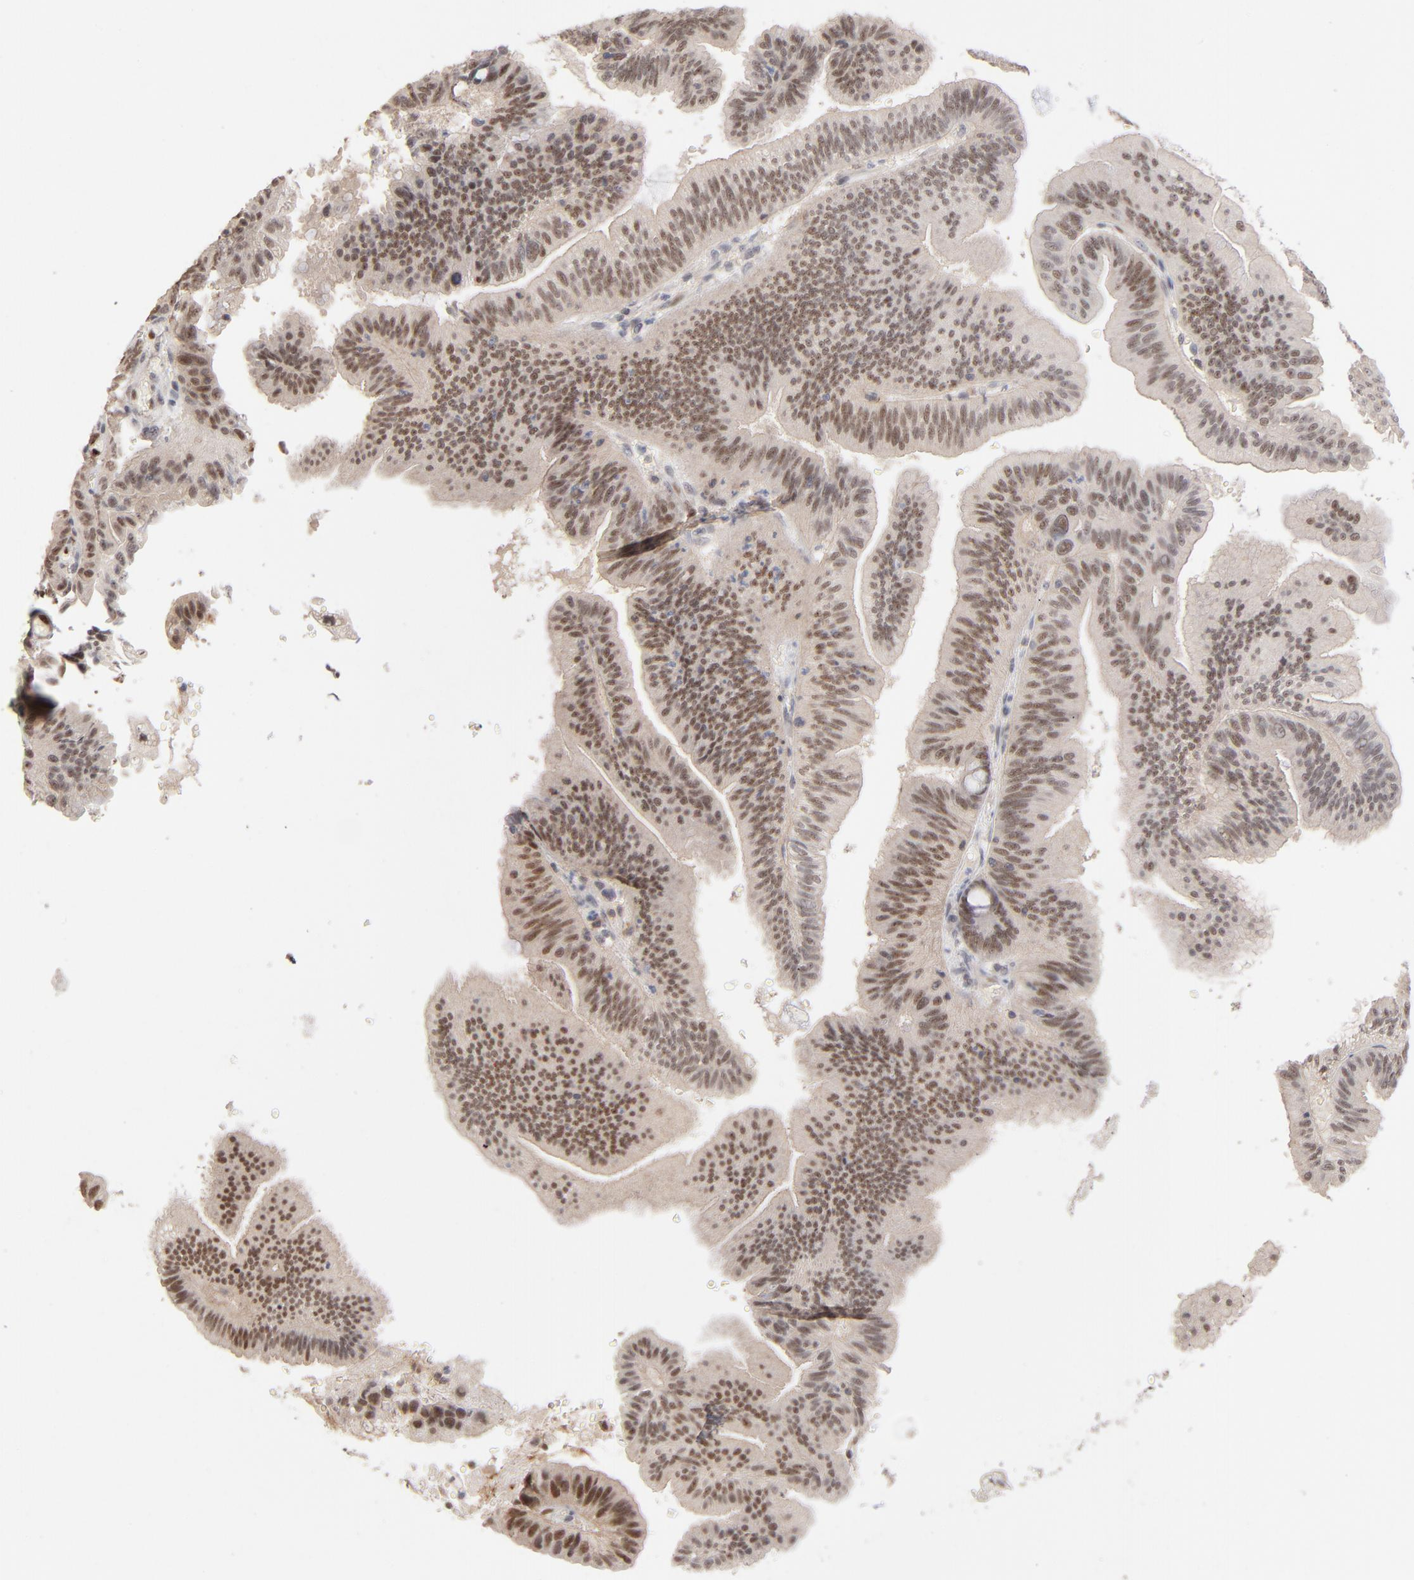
{"staining": {"intensity": "moderate", "quantity": ">75%", "location": "nuclear"}, "tissue": "pancreatic cancer", "cell_type": "Tumor cells", "image_type": "cancer", "snomed": [{"axis": "morphology", "description": "Adenocarcinoma, NOS"}, {"axis": "topography", "description": "Pancreas"}], "caption": "Tumor cells show moderate nuclear staining in about >75% of cells in adenocarcinoma (pancreatic). Nuclei are stained in blue.", "gene": "NFIB", "patient": {"sex": "male", "age": 82}}